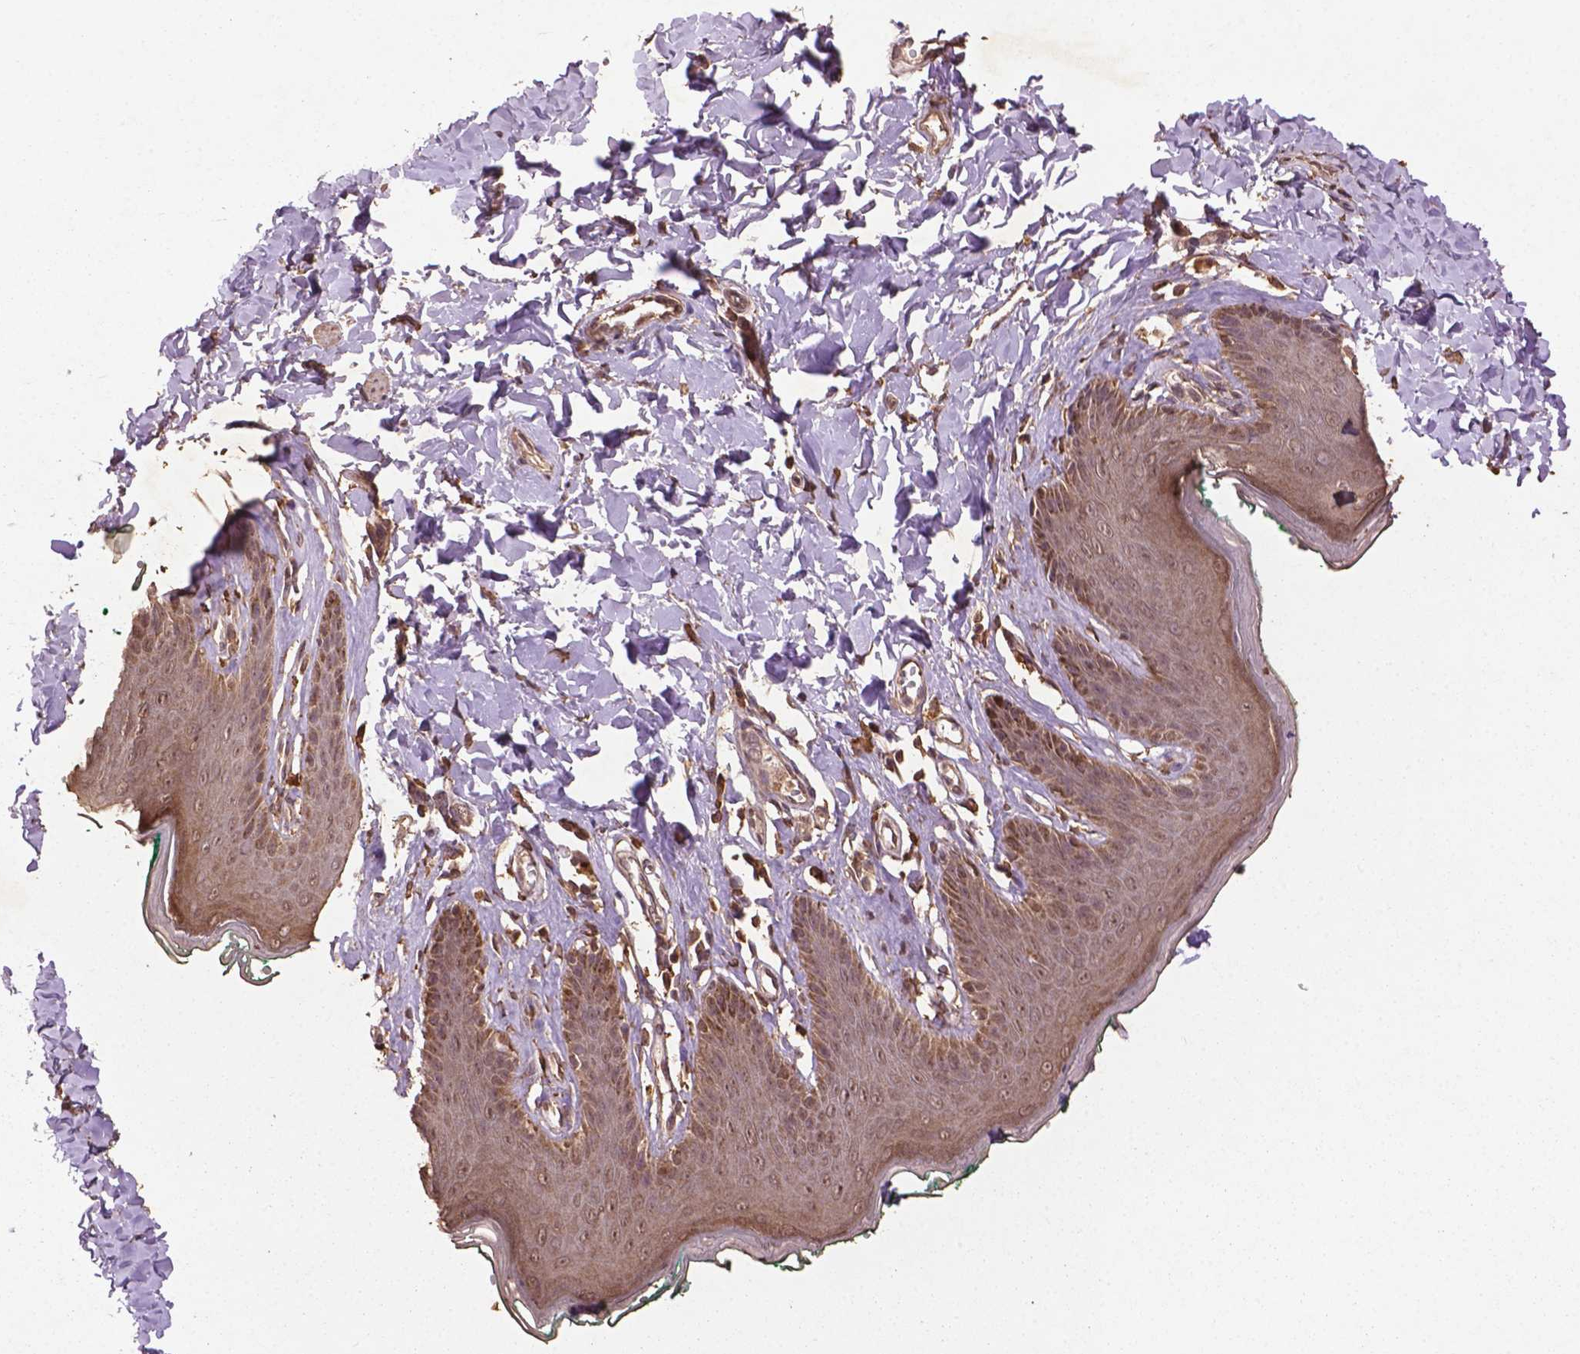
{"staining": {"intensity": "weak", "quantity": "25%-75%", "location": "cytoplasmic/membranous,nuclear"}, "tissue": "skin", "cell_type": "Epidermal cells", "image_type": "normal", "snomed": [{"axis": "morphology", "description": "Normal tissue, NOS"}, {"axis": "topography", "description": "Vulva"}, {"axis": "topography", "description": "Peripheral nerve tissue"}], "caption": "An immunohistochemistry (IHC) histopathology image of normal tissue is shown. Protein staining in brown labels weak cytoplasmic/membranous,nuclear positivity in skin within epidermal cells.", "gene": "BABAM1", "patient": {"sex": "female", "age": 66}}